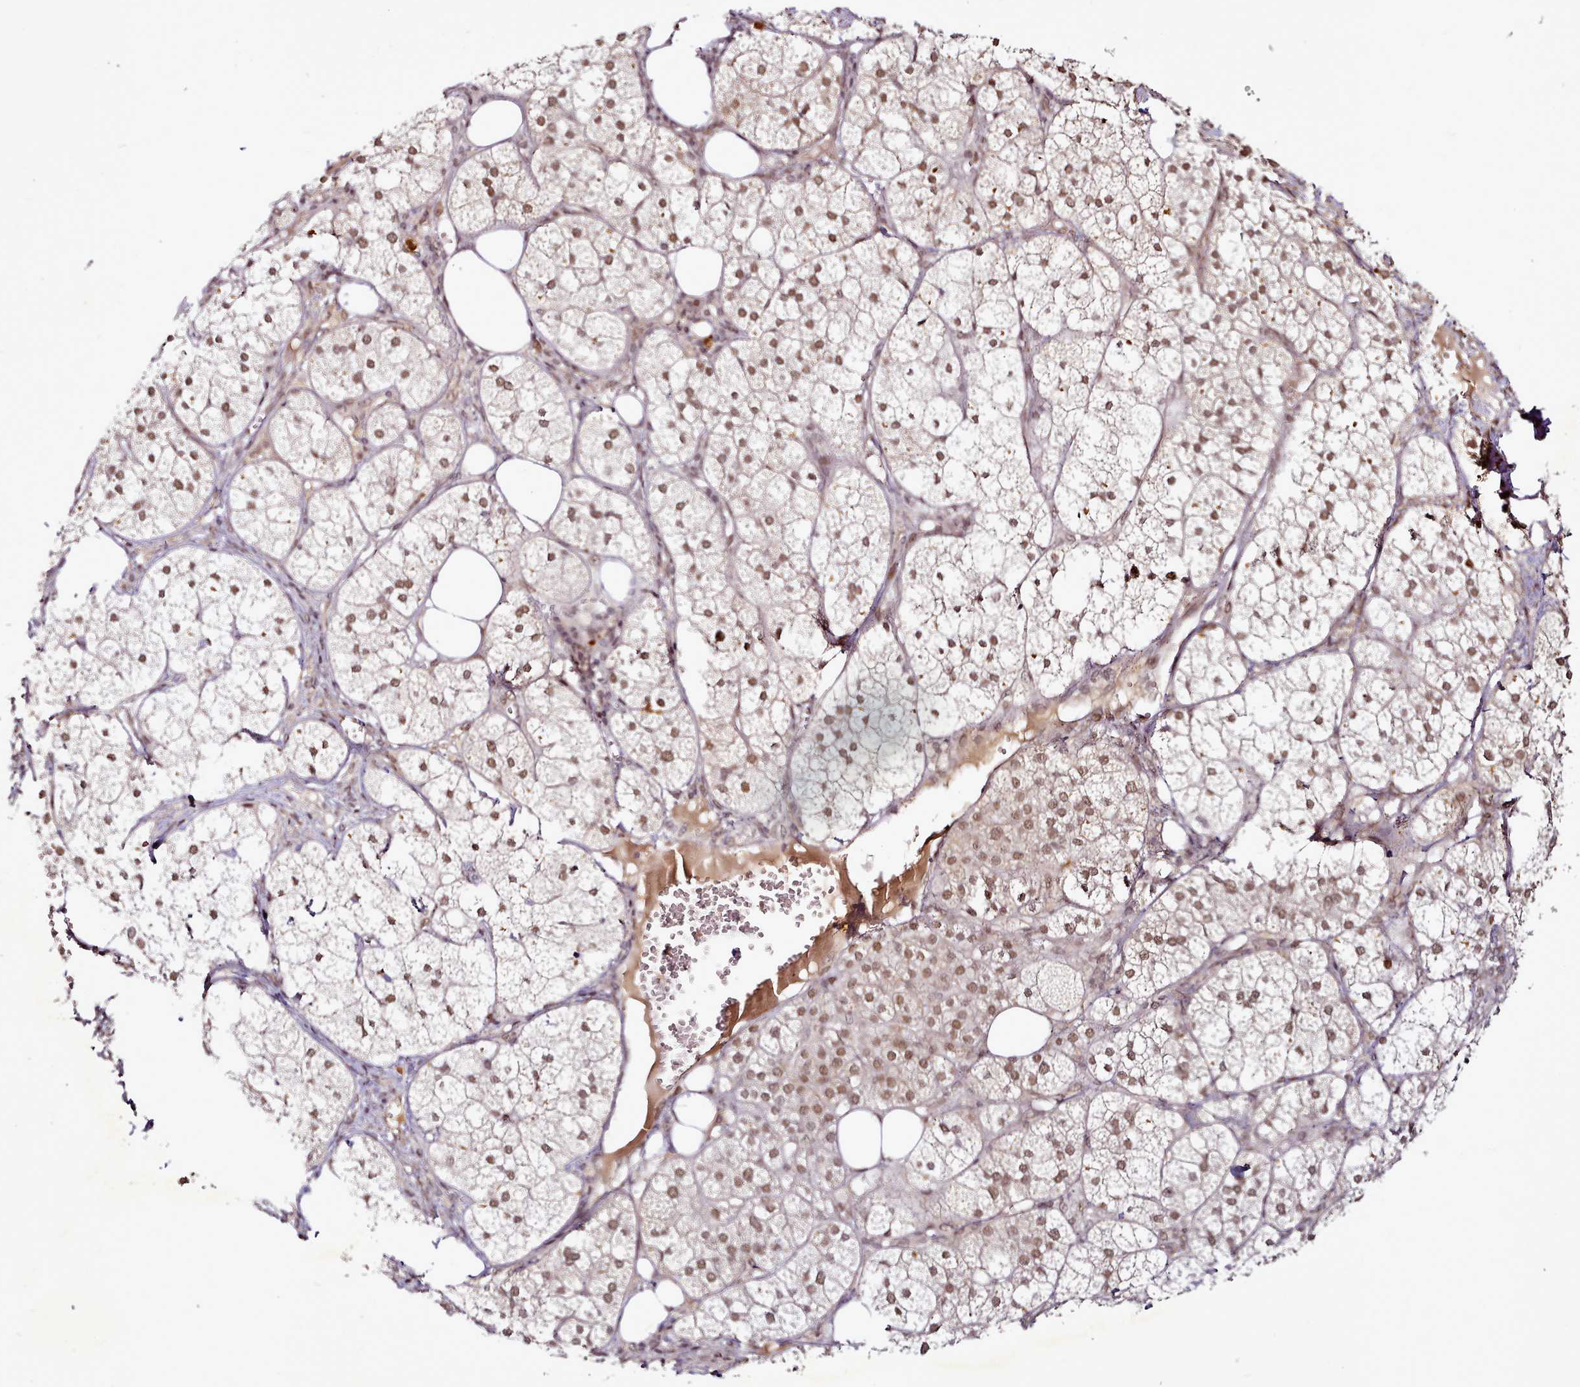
{"staining": {"intensity": "moderate", "quantity": ">75%", "location": "cytoplasmic/membranous,nuclear"}, "tissue": "adrenal gland", "cell_type": "Glandular cells", "image_type": "normal", "snomed": [{"axis": "morphology", "description": "Normal tissue, NOS"}, {"axis": "topography", "description": "Adrenal gland"}], "caption": "Adrenal gland stained for a protein (brown) exhibits moderate cytoplasmic/membranous,nuclear positive staining in about >75% of glandular cells.", "gene": "SYT15B", "patient": {"sex": "female", "age": 61}}